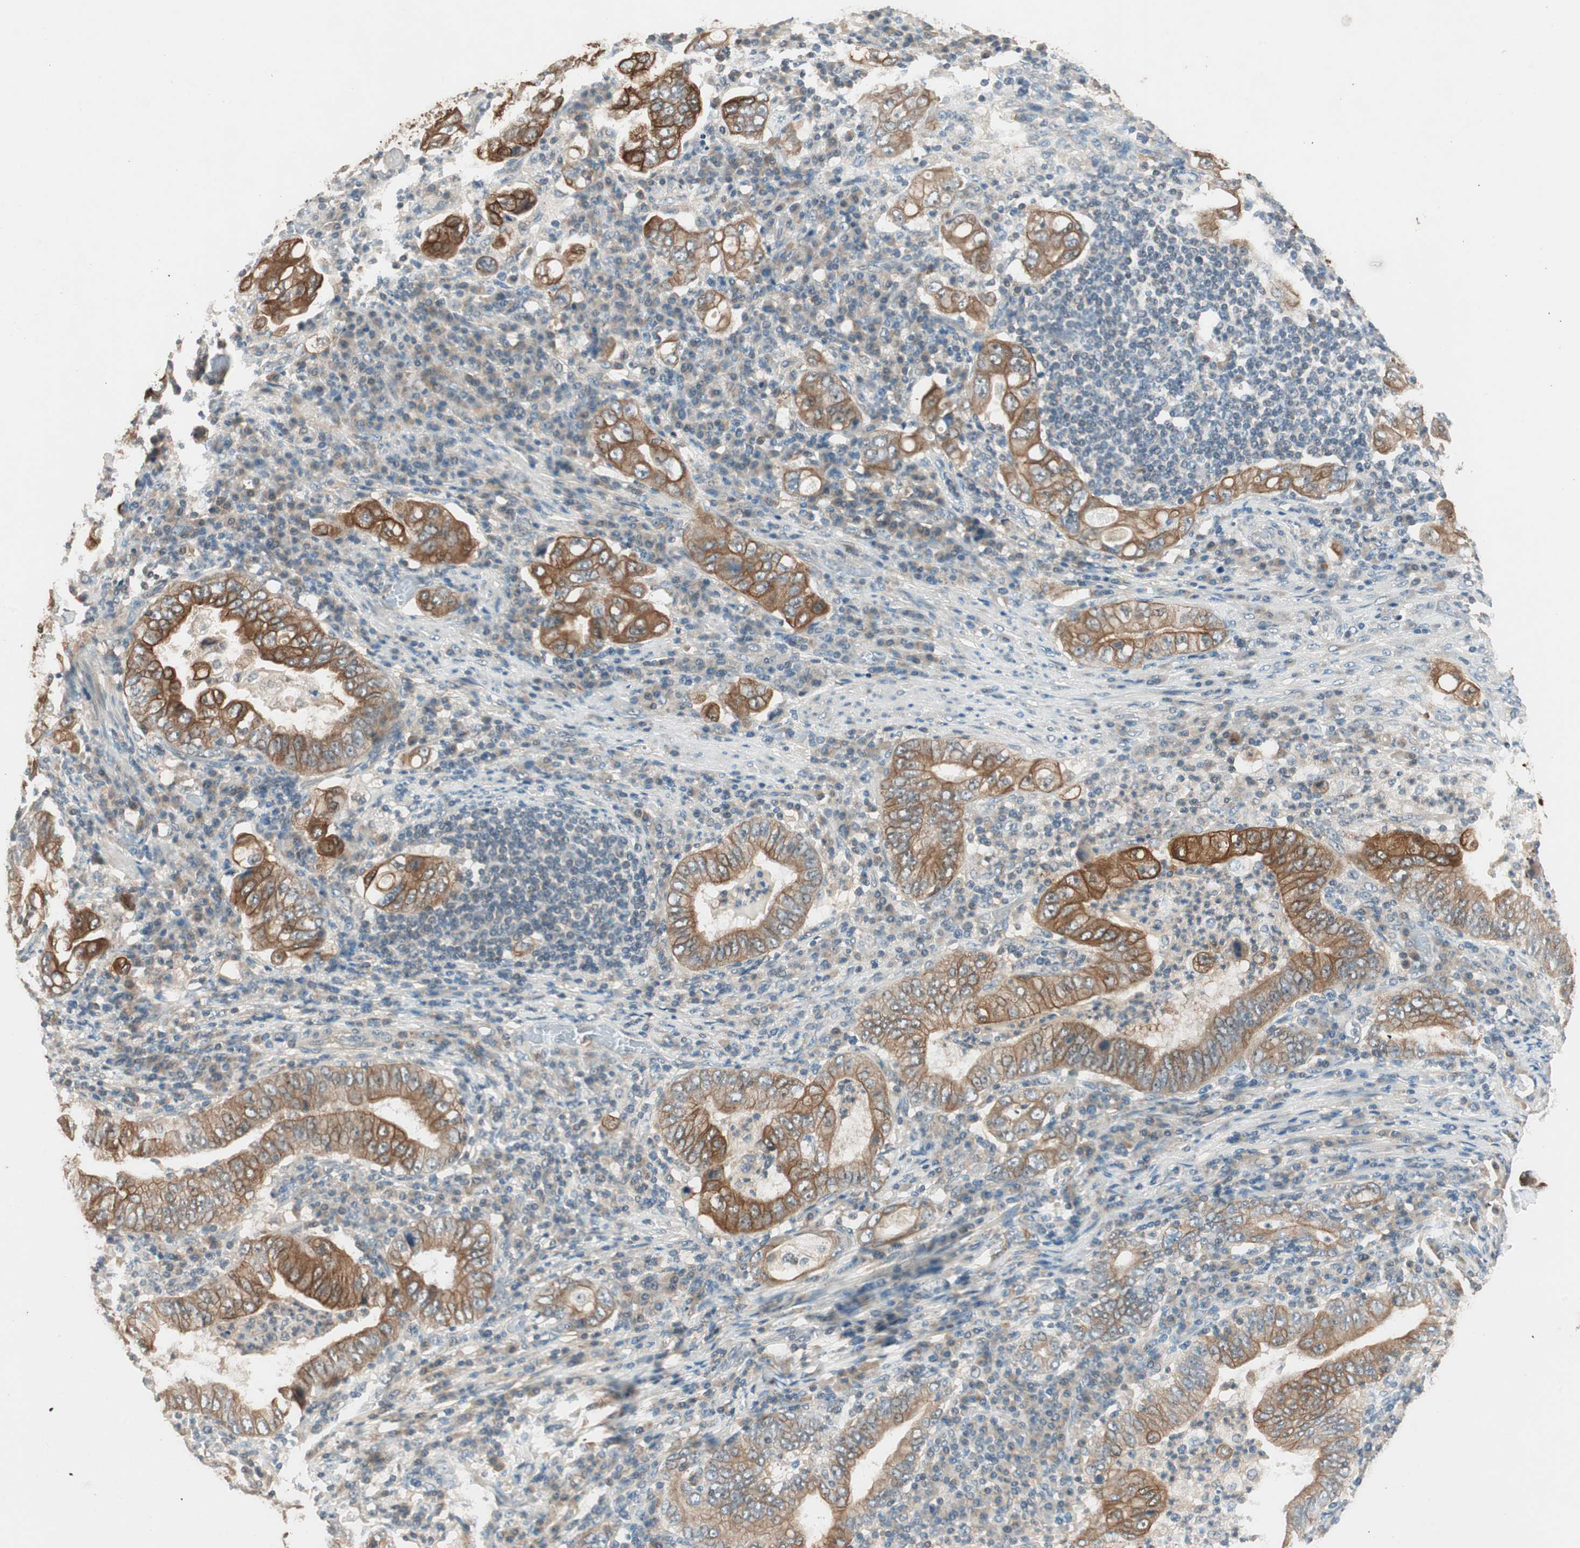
{"staining": {"intensity": "strong", "quantity": ">75%", "location": "cytoplasmic/membranous"}, "tissue": "stomach cancer", "cell_type": "Tumor cells", "image_type": "cancer", "snomed": [{"axis": "morphology", "description": "Normal tissue, NOS"}, {"axis": "morphology", "description": "Adenocarcinoma, NOS"}, {"axis": "topography", "description": "Esophagus"}, {"axis": "topography", "description": "Stomach, upper"}, {"axis": "topography", "description": "Peripheral nerve tissue"}], "caption": "IHC image of human adenocarcinoma (stomach) stained for a protein (brown), which demonstrates high levels of strong cytoplasmic/membranous expression in about >75% of tumor cells.", "gene": "TRIM21", "patient": {"sex": "male", "age": 62}}